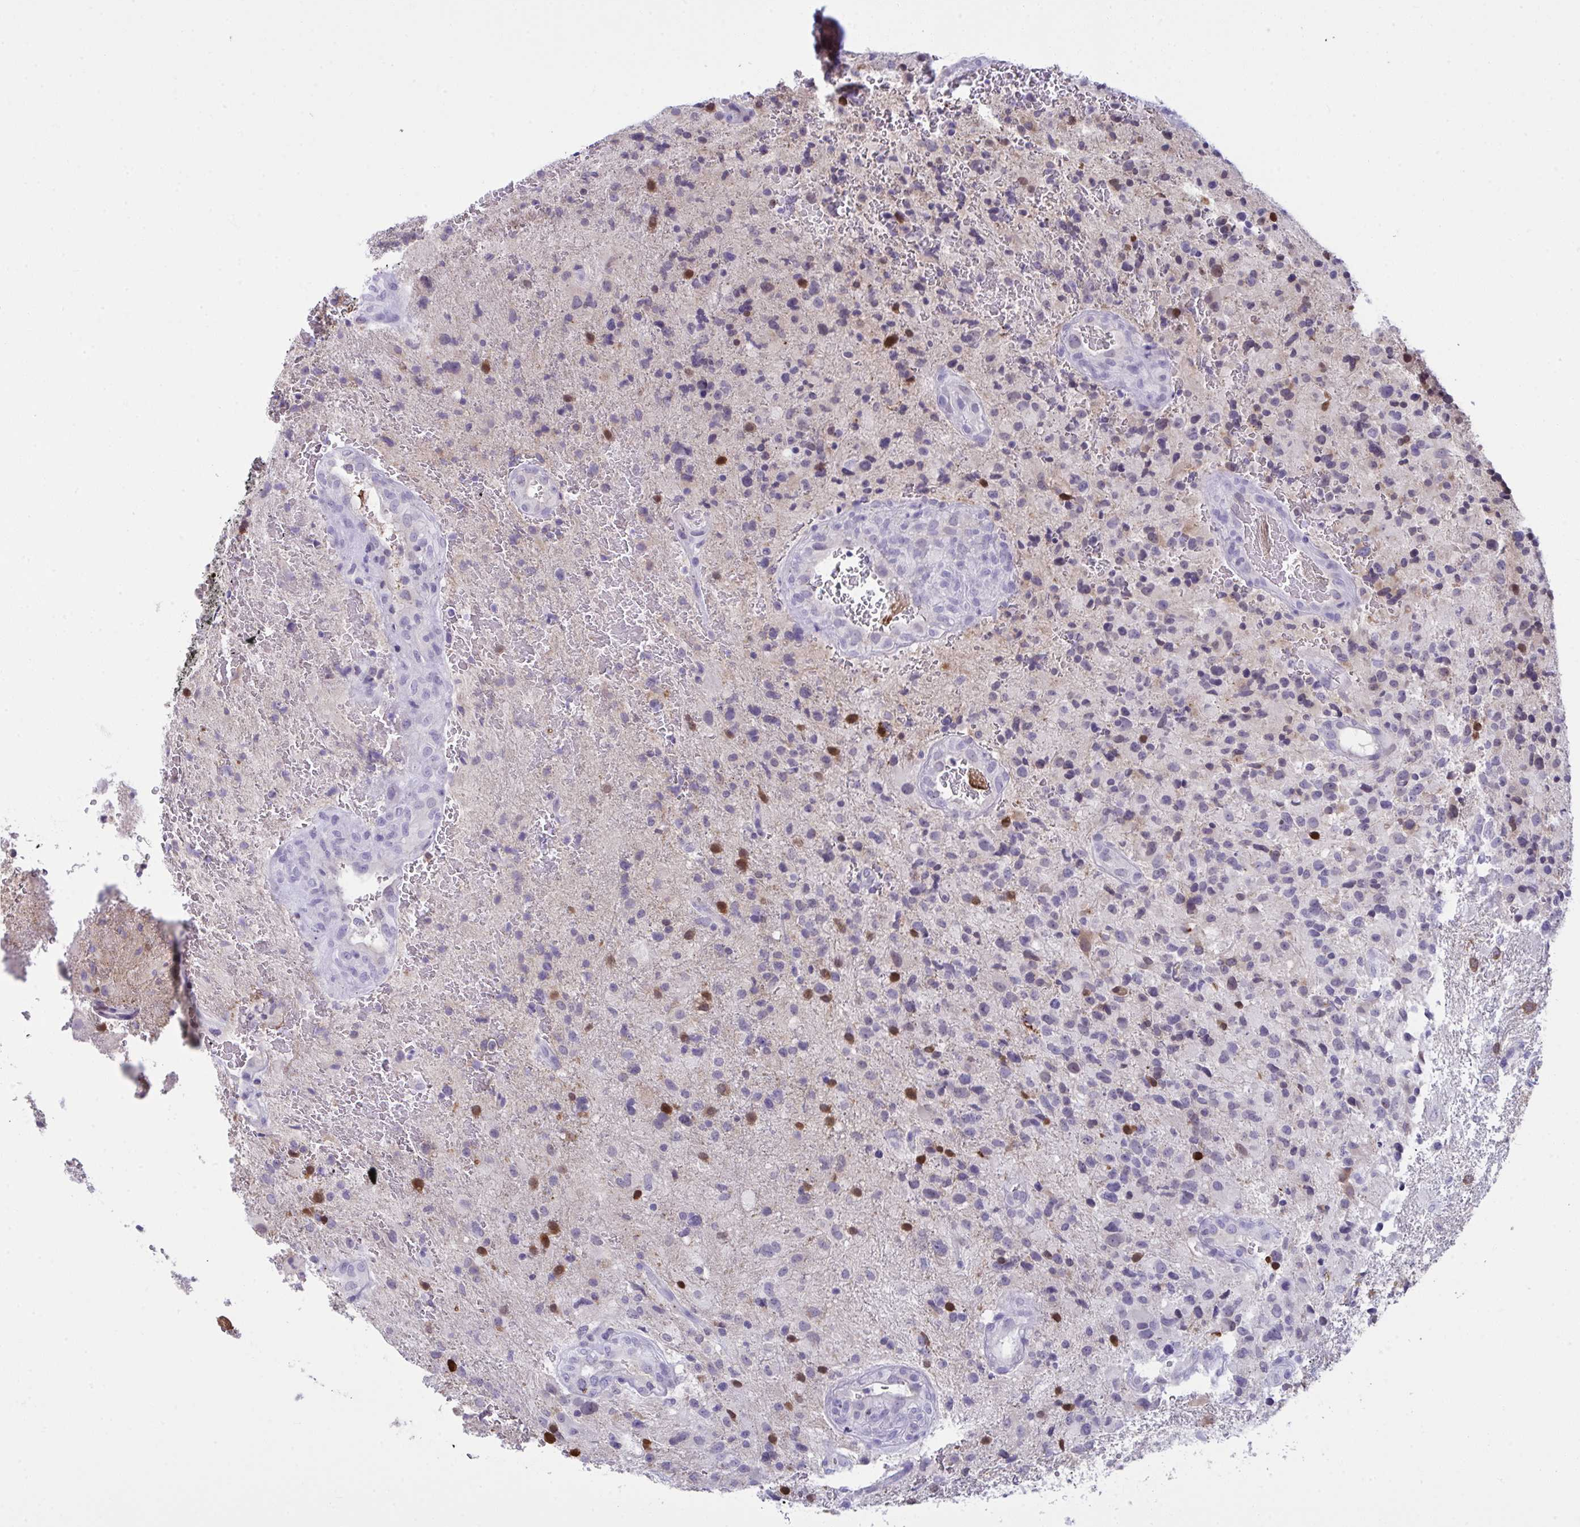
{"staining": {"intensity": "moderate", "quantity": "<25%", "location": "cytoplasmic/membranous"}, "tissue": "glioma", "cell_type": "Tumor cells", "image_type": "cancer", "snomed": [{"axis": "morphology", "description": "Glioma, malignant, High grade"}, {"axis": "topography", "description": "Brain"}], "caption": "Tumor cells reveal low levels of moderate cytoplasmic/membranous staining in approximately <25% of cells in human glioma.", "gene": "RGPD5", "patient": {"sex": "male", "age": 53}}